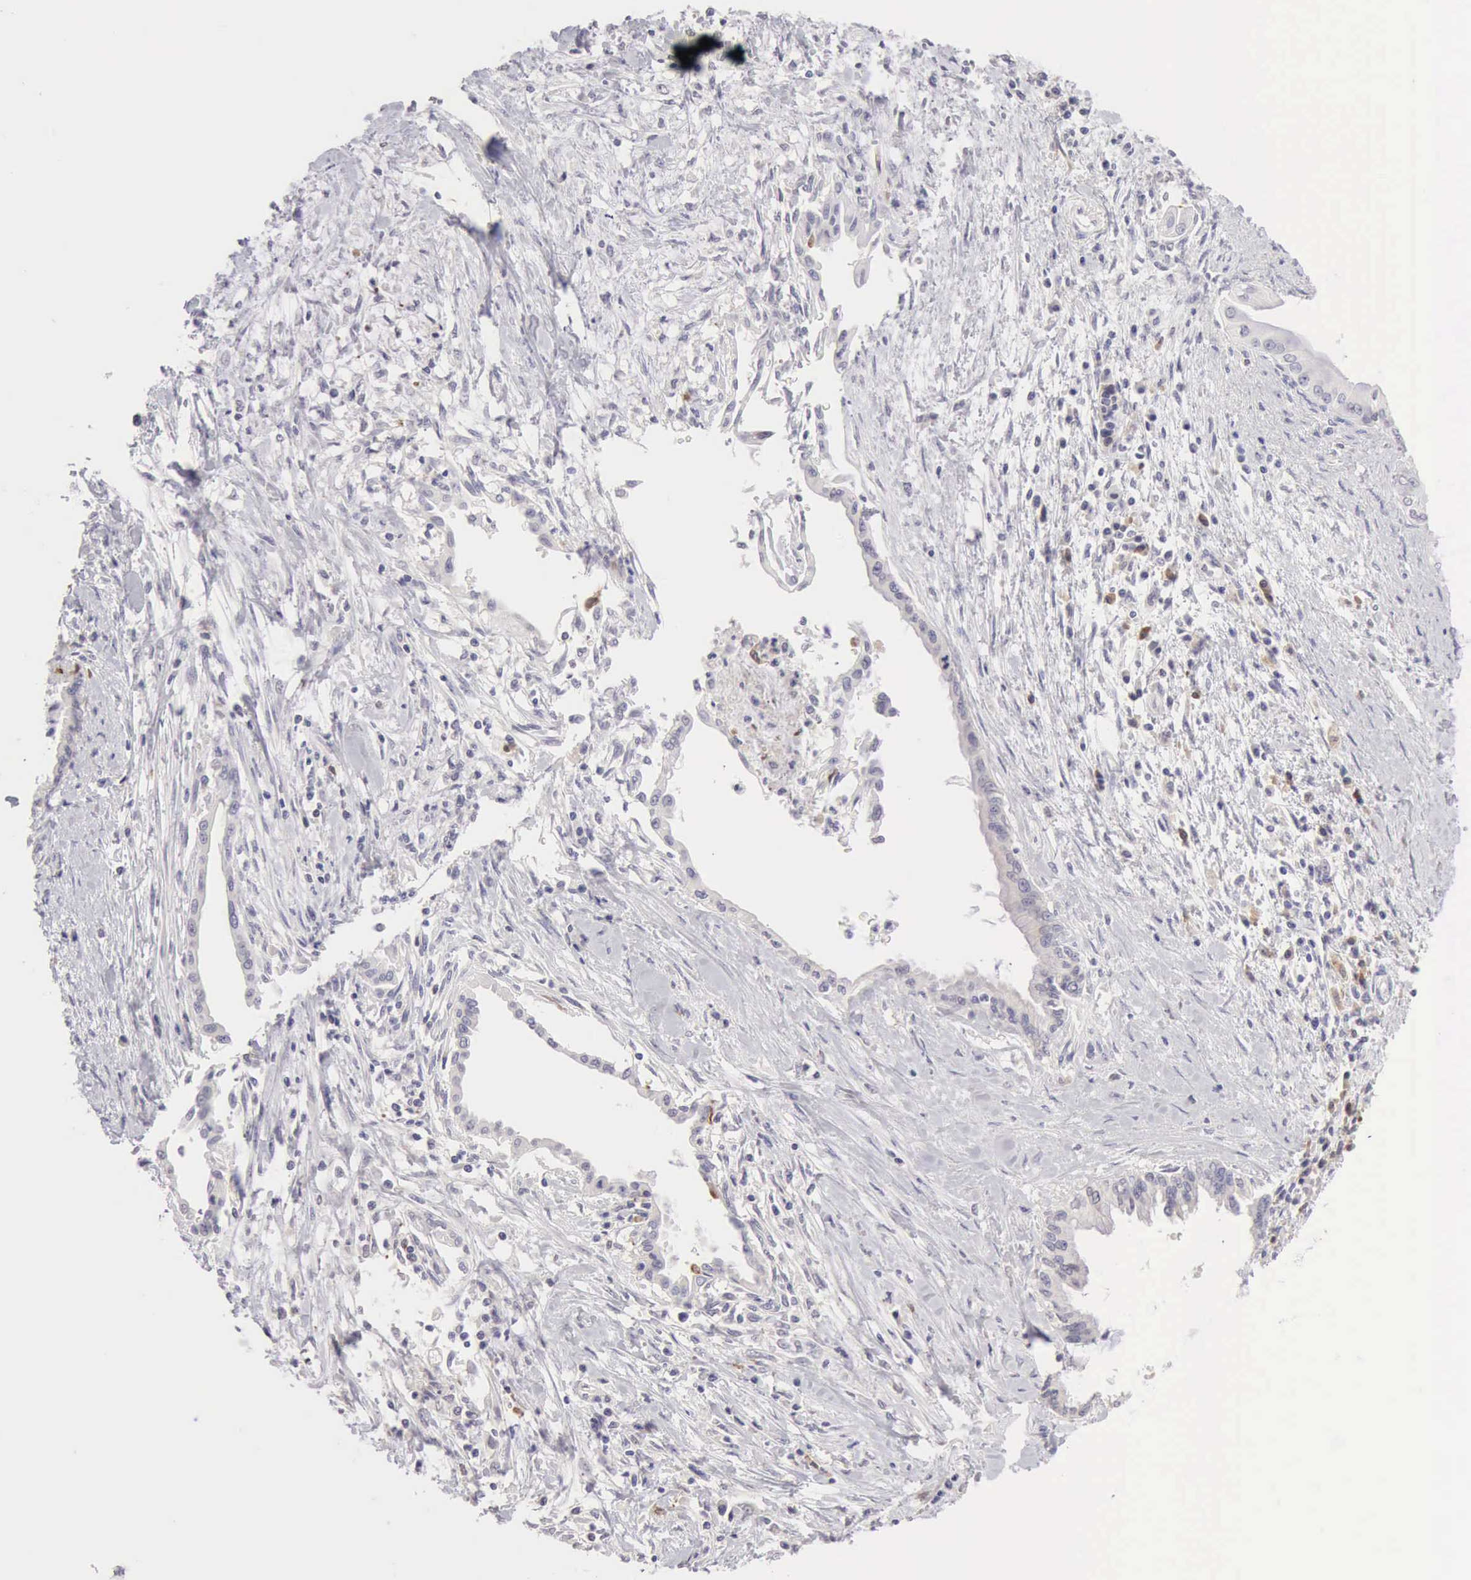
{"staining": {"intensity": "negative", "quantity": "none", "location": "none"}, "tissue": "pancreatic cancer", "cell_type": "Tumor cells", "image_type": "cancer", "snomed": [{"axis": "morphology", "description": "Adenocarcinoma, NOS"}, {"axis": "topography", "description": "Pancreas"}], "caption": "Immunohistochemical staining of pancreatic adenocarcinoma shows no significant staining in tumor cells.", "gene": "RNASE1", "patient": {"sex": "female", "age": 64}}